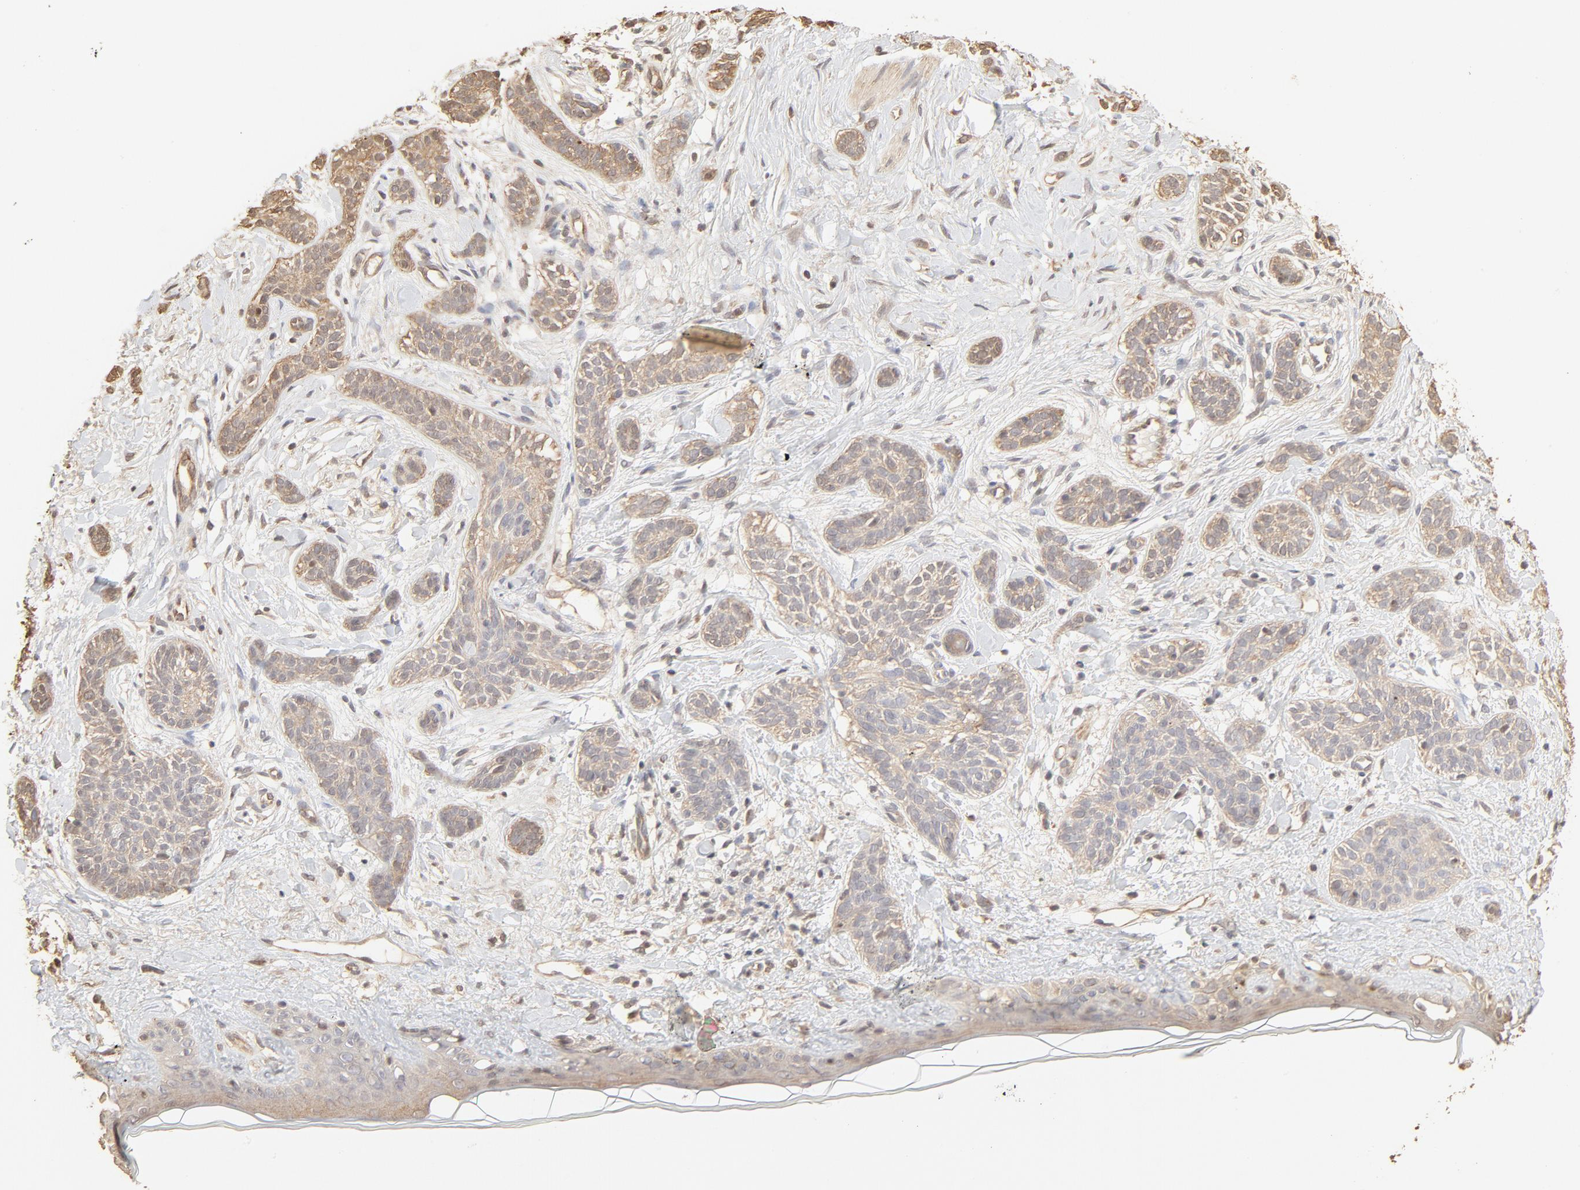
{"staining": {"intensity": "weak", "quantity": ">75%", "location": "cytoplasmic/membranous"}, "tissue": "skin cancer", "cell_type": "Tumor cells", "image_type": "cancer", "snomed": [{"axis": "morphology", "description": "Normal tissue, NOS"}, {"axis": "morphology", "description": "Basal cell carcinoma"}, {"axis": "topography", "description": "Skin"}], "caption": "Skin basal cell carcinoma stained with a protein marker displays weak staining in tumor cells.", "gene": "PPP2CA", "patient": {"sex": "male", "age": 63}}